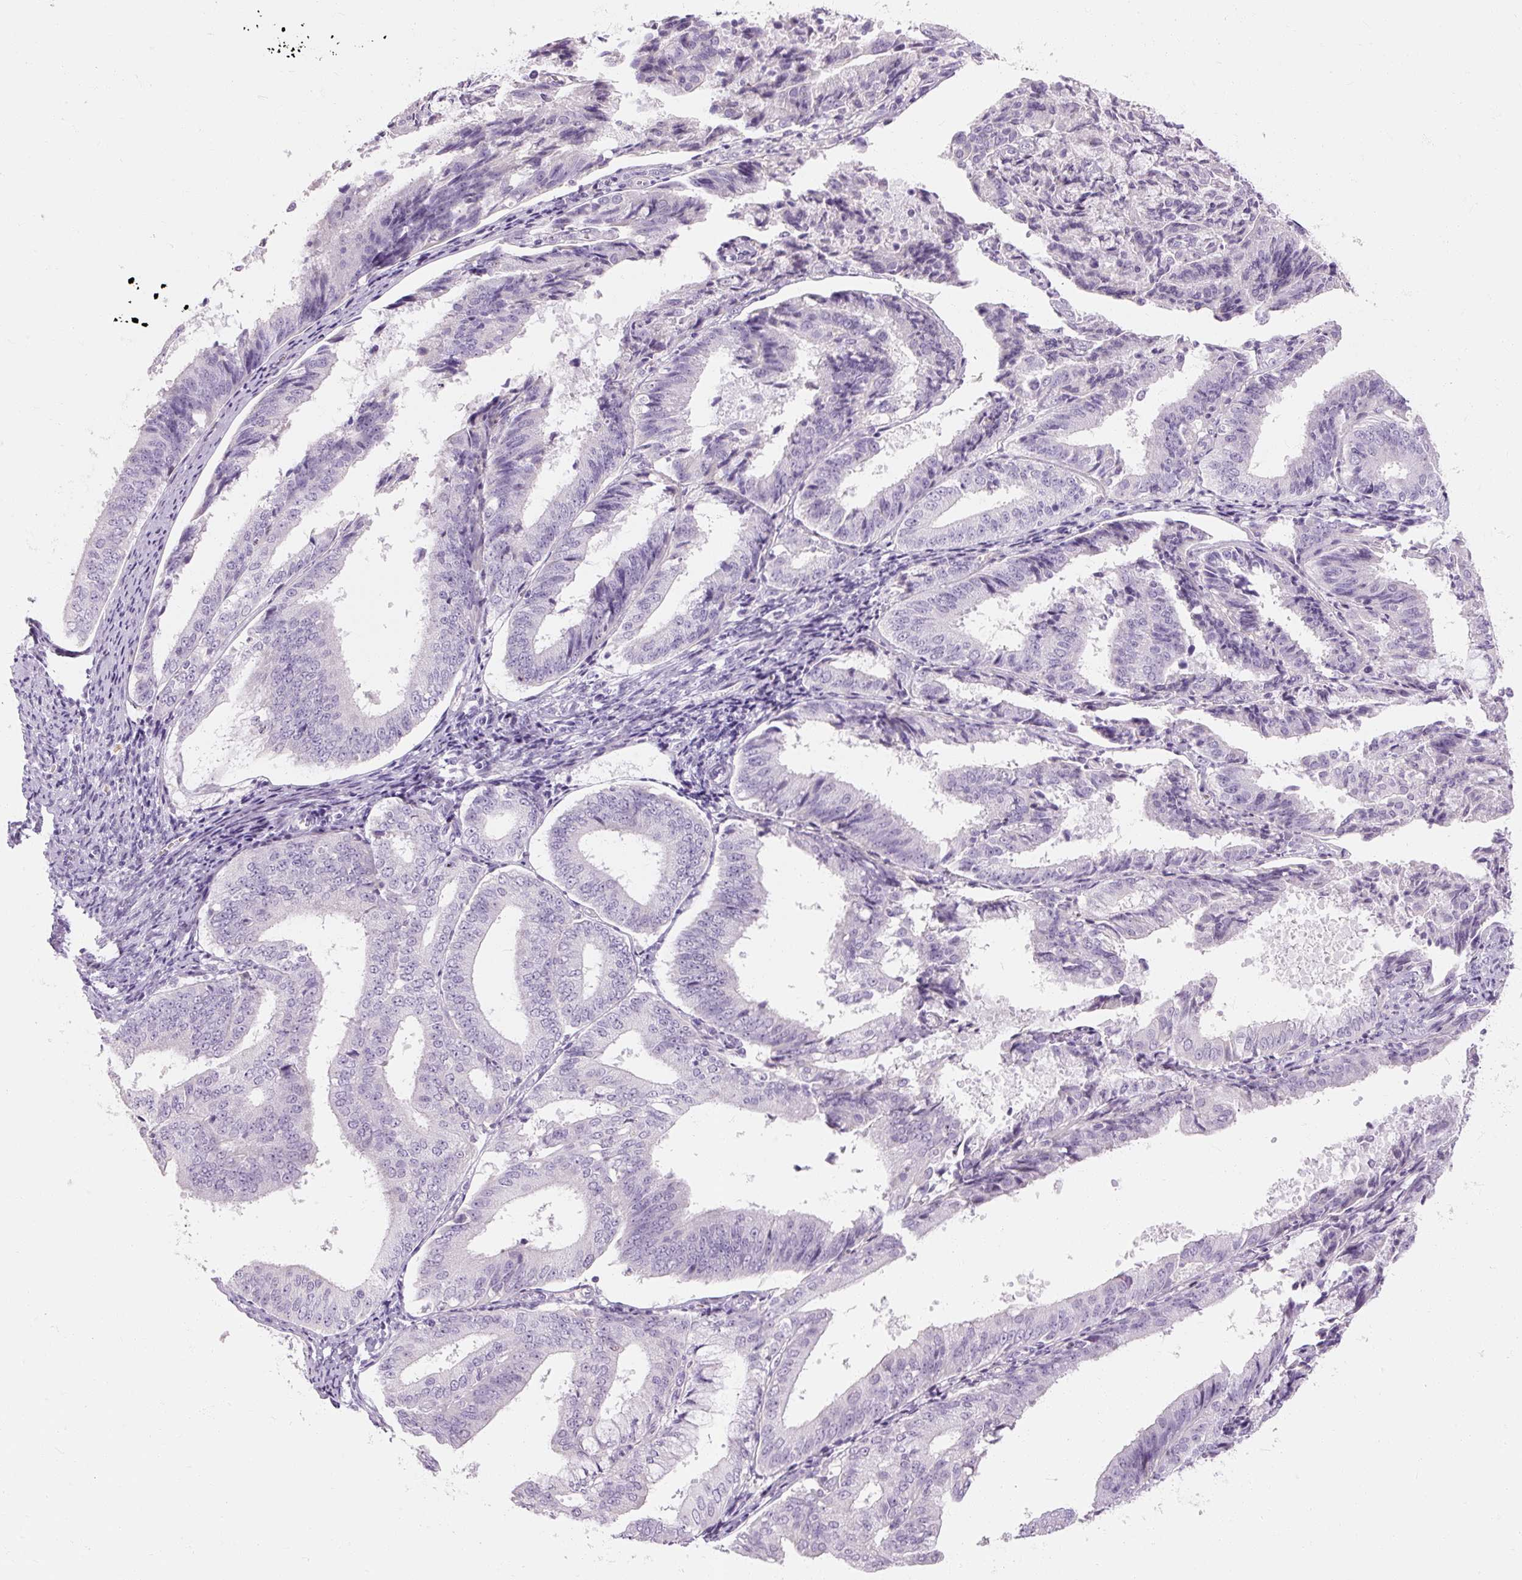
{"staining": {"intensity": "negative", "quantity": "none", "location": "none"}, "tissue": "endometrial cancer", "cell_type": "Tumor cells", "image_type": "cancer", "snomed": [{"axis": "morphology", "description": "Adenocarcinoma, NOS"}, {"axis": "topography", "description": "Endometrium"}], "caption": "An image of human adenocarcinoma (endometrial) is negative for staining in tumor cells.", "gene": "NFE2L3", "patient": {"sex": "female", "age": 63}}